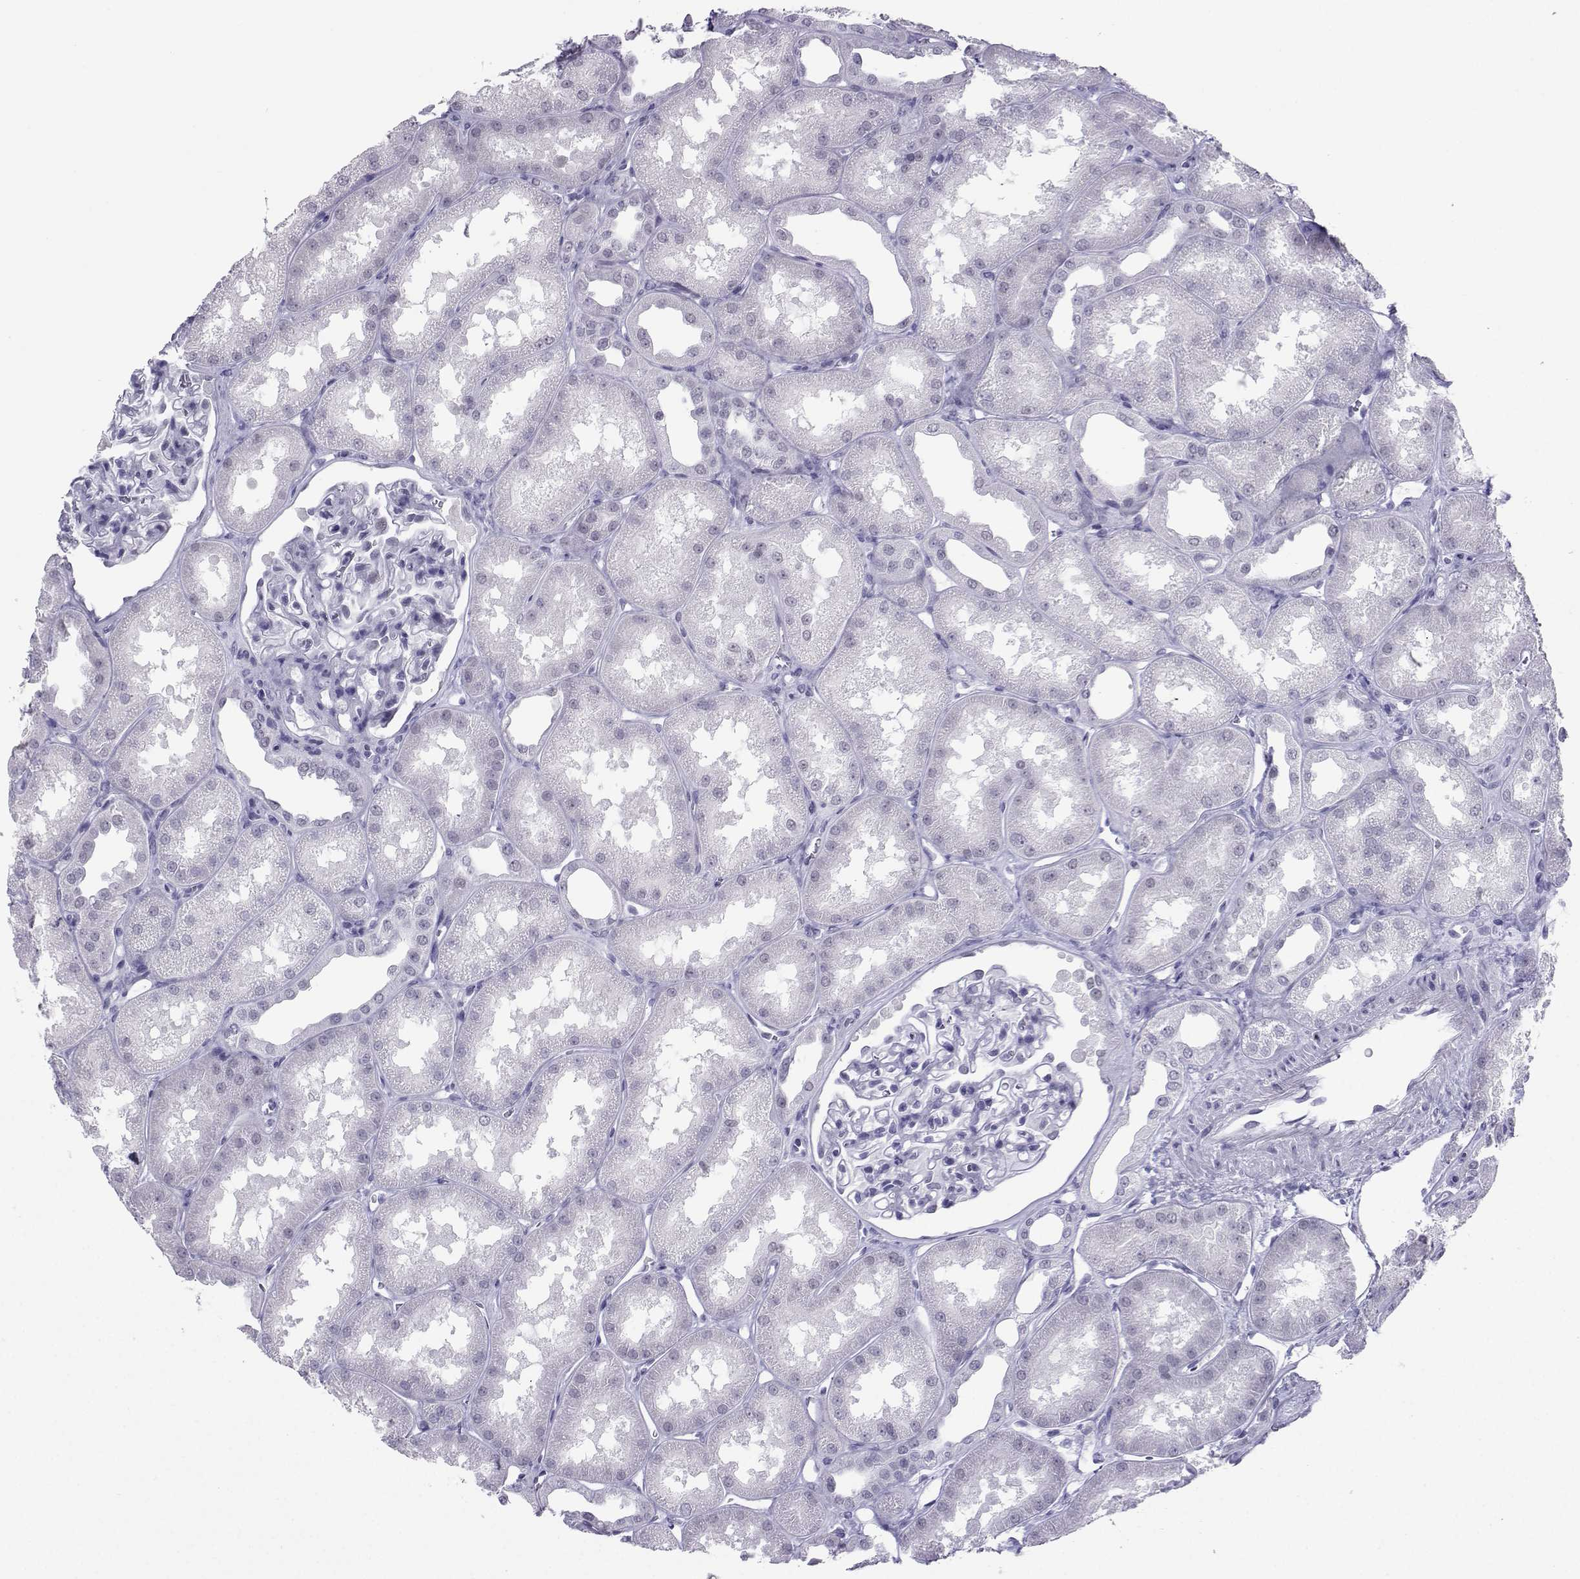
{"staining": {"intensity": "negative", "quantity": "none", "location": "none"}, "tissue": "kidney", "cell_type": "Cells in glomeruli", "image_type": "normal", "snomed": [{"axis": "morphology", "description": "Normal tissue, NOS"}, {"axis": "topography", "description": "Kidney"}], "caption": "Immunohistochemistry image of benign kidney stained for a protein (brown), which demonstrates no staining in cells in glomeruli. (Immunohistochemistry, brightfield microscopy, high magnification).", "gene": "LORICRIN", "patient": {"sex": "male", "age": 61}}